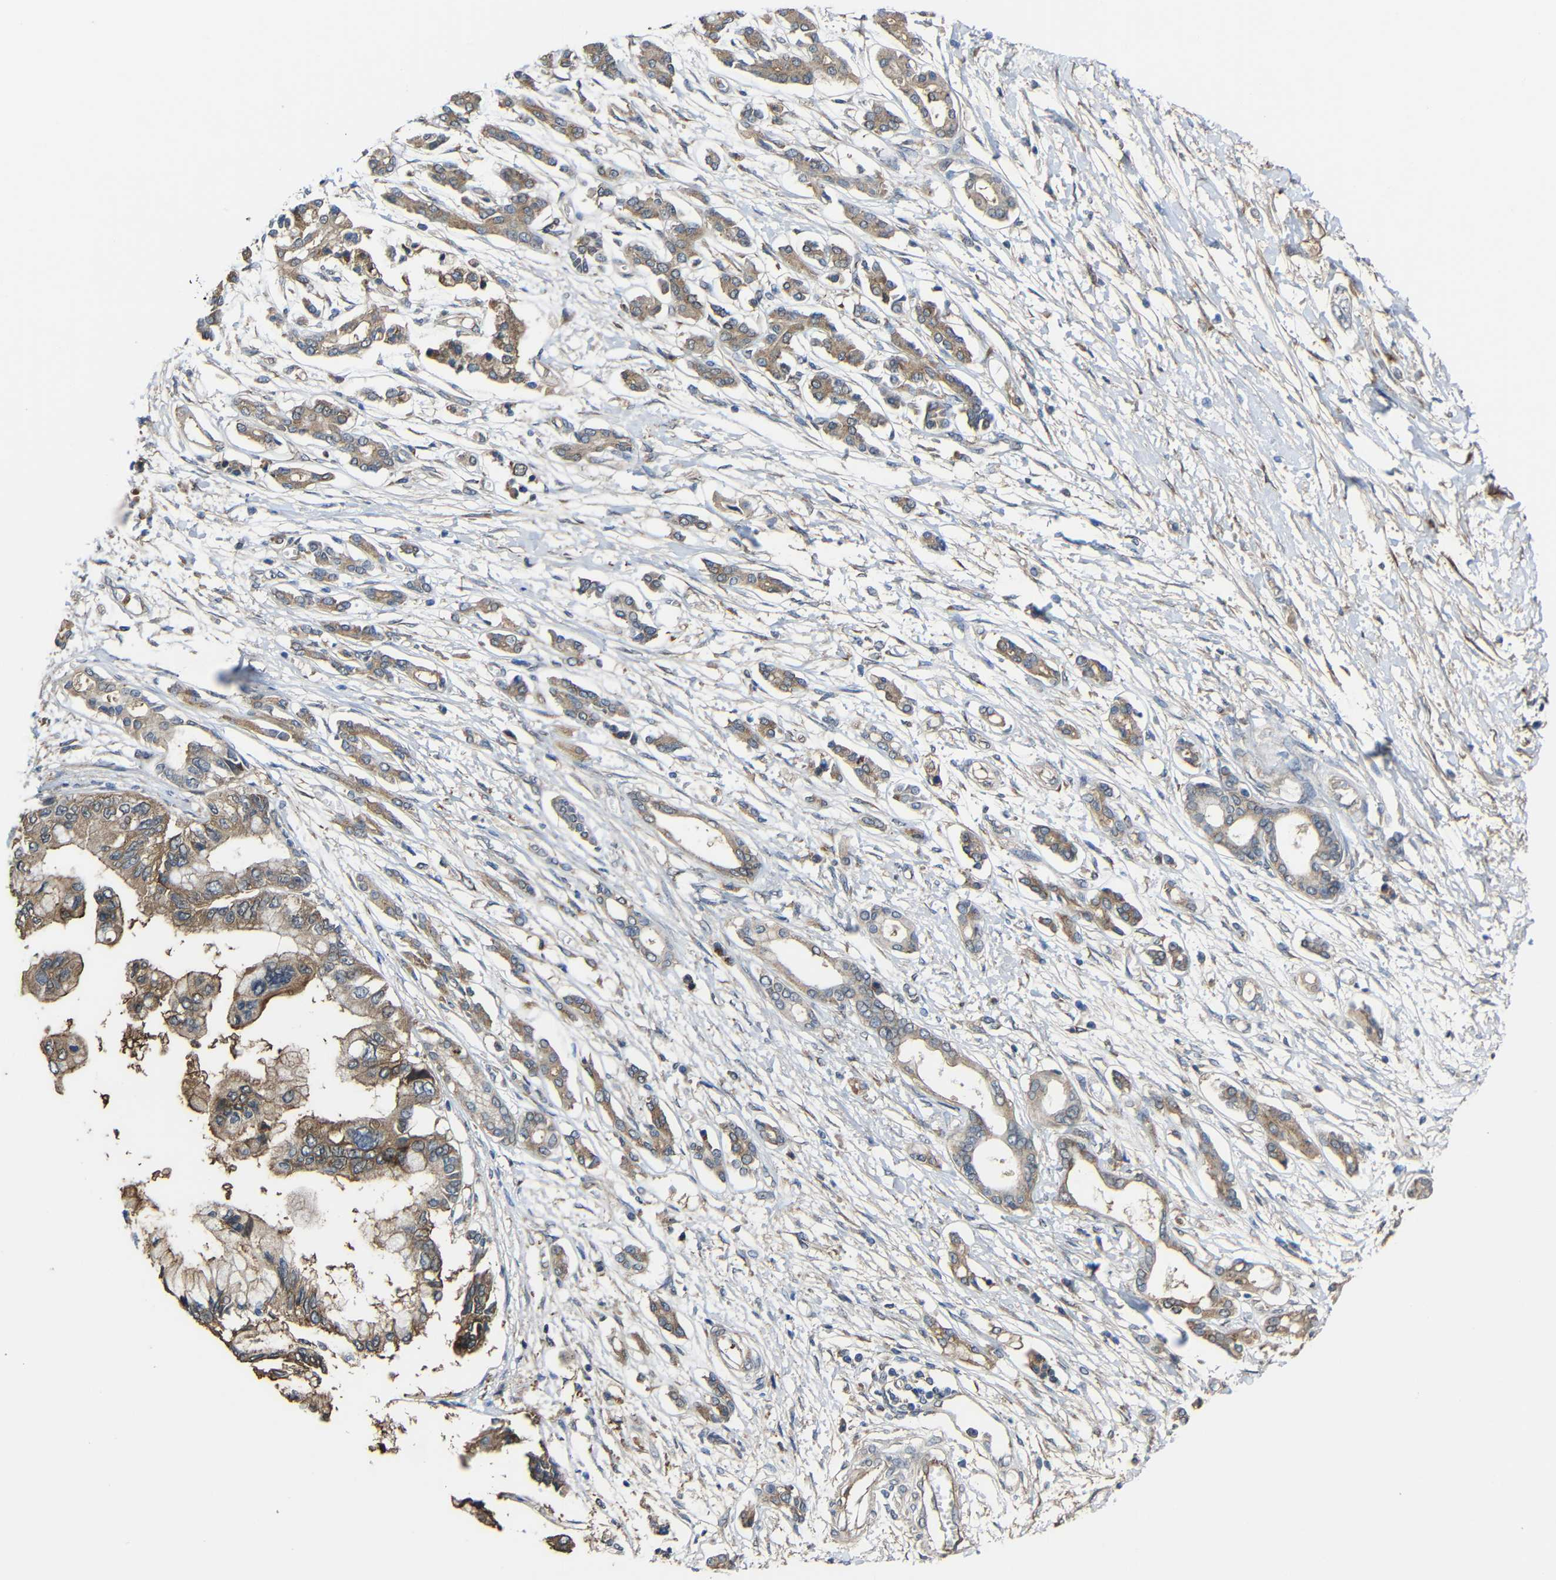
{"staining": {"intensity": "moderate", "quantity": ">75%", "location": "cytoplasmic/membranous"}, "tissue": "pancreatic cancer", "cell_type": "Tumor cells", "image_type": "cancer", "snomed": [{"axis": "morphology", "description": "Adenocarcinoma, NOS"}, {"axis": "topography", "description": "Pancreas"}], "caption": "A micrograph of pancreatic cancer (adenocarcinoma) stained for a protein displays moderate cytoplasmic/membranous brown staining in tumor cells.", "gene": "CHST9", "patient": {"sex": "male", "age": 56}}